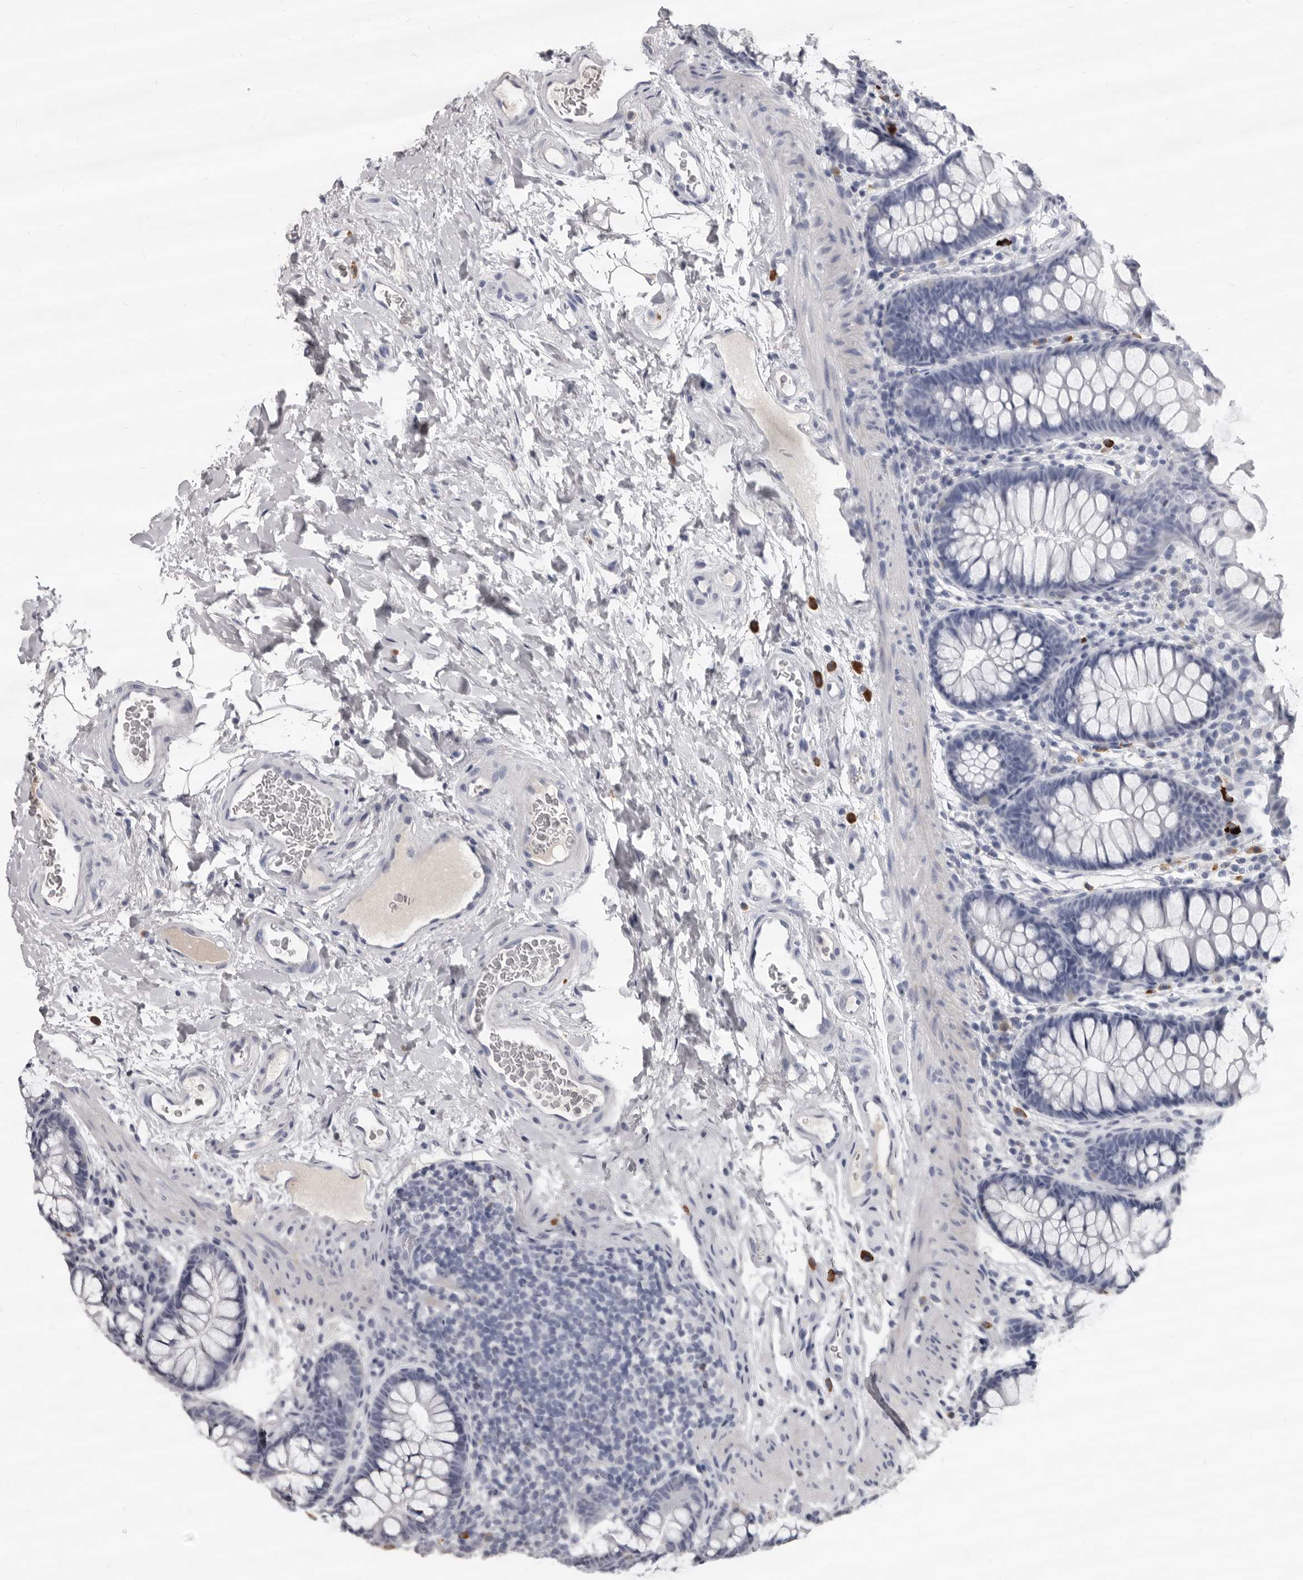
{"staining": {"intensity": "negative", "quantity": "none", "location": "none"}, "tissue": "colon", "cell_type": "Endothelial cells", "image_type": "normal", "snomed": [{"axis": "morphology", "description": "Normal tissue, NOS"}, {"axis": "topography", "description": "Colon"}], "caption": "Immunohistochemical staining of benign colon reveals no significant expression in endothelial cells.", "gene": "GZMH", "patient": {"sex": "female", "age": 62}}